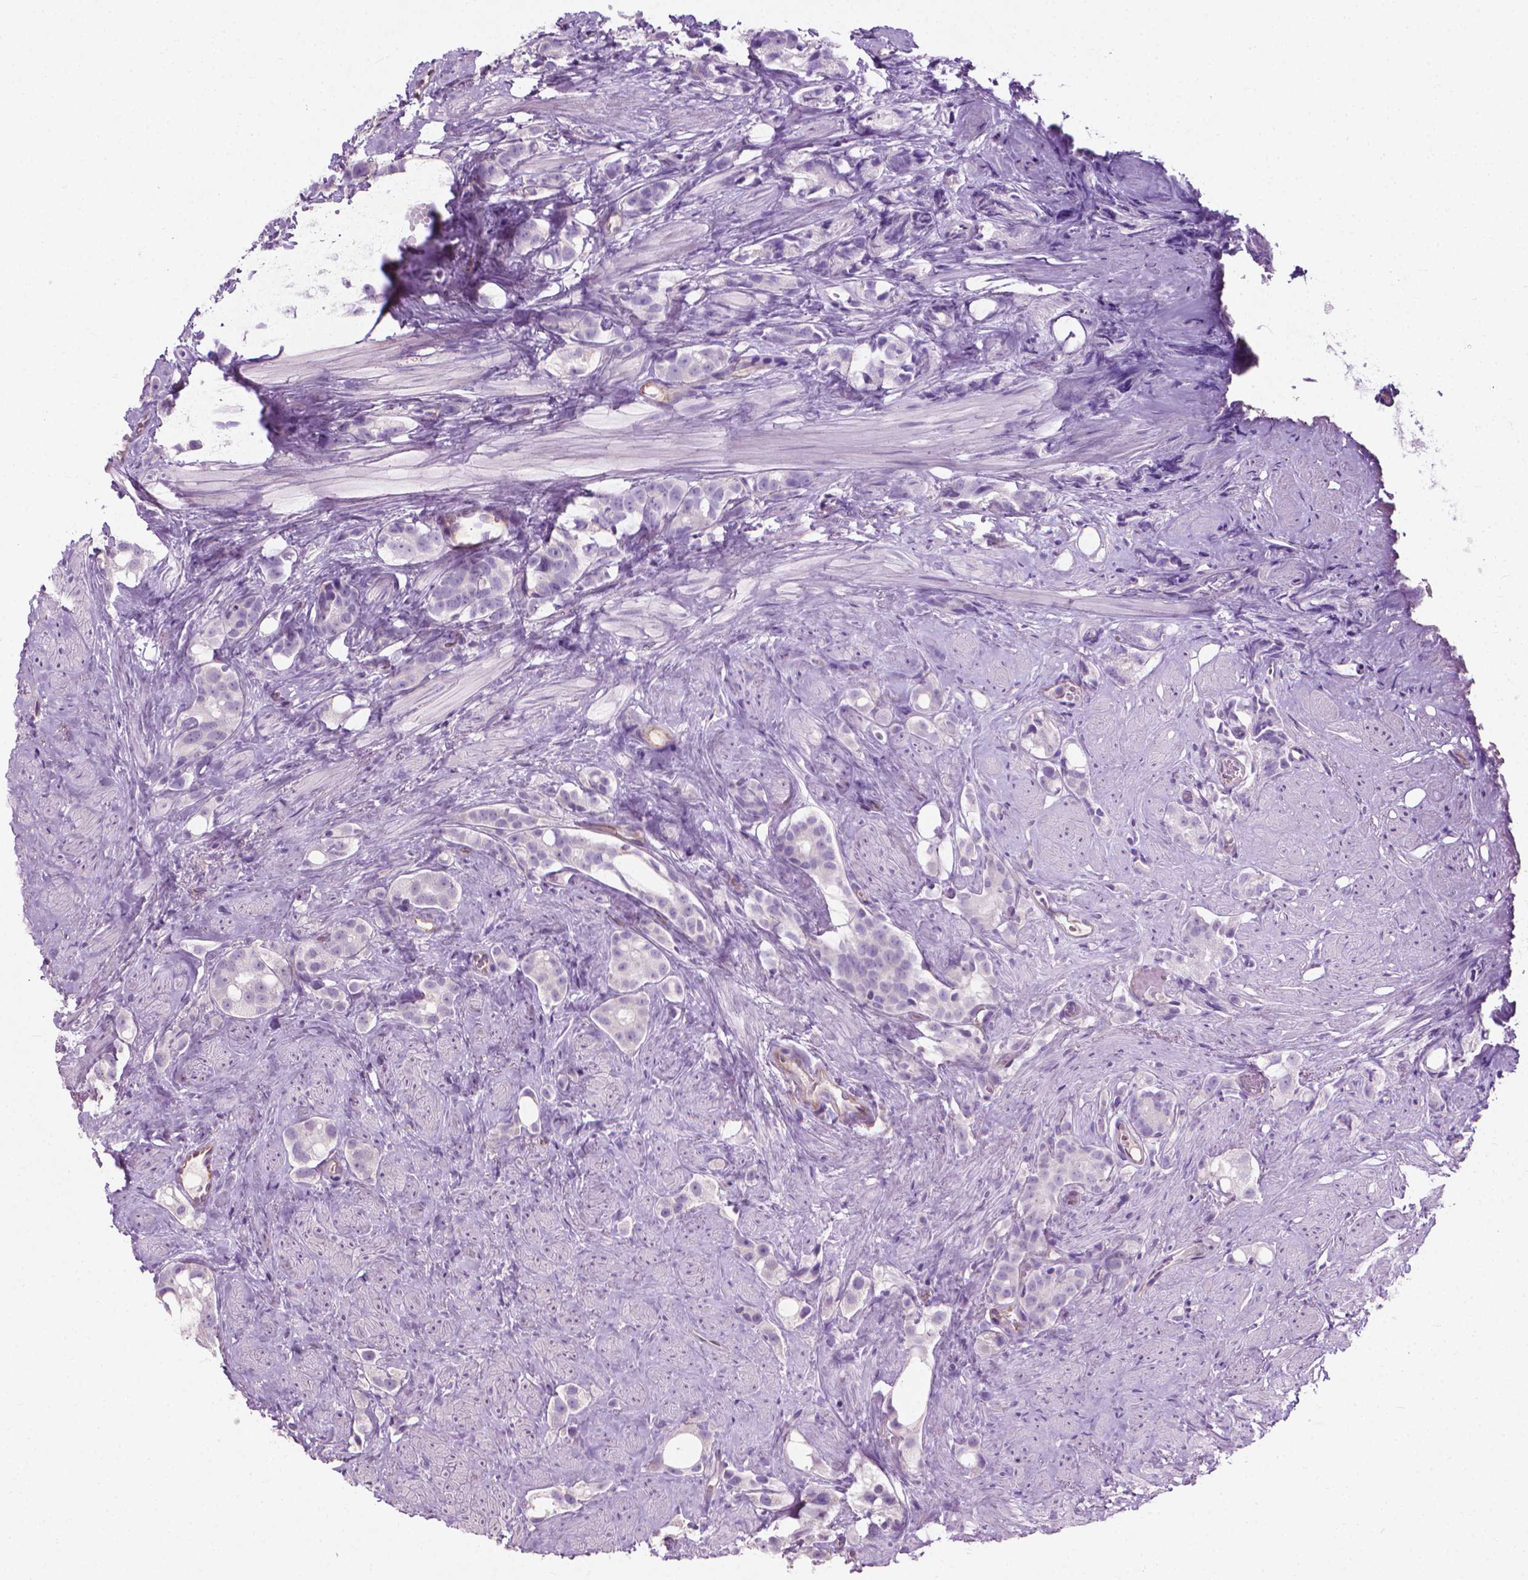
{"staining": {"intensity": "negative", "quantity": "none", "location": "none"}, "tissue": "prostate cancer", "cell_type": "Tumor cells", "image_type": "cancer", "snomed": [{"axis": "morphology", "description": "Adenocarcinoma, High grade"}, {"axis": "topography", "description": "Prostate"}], "caption": "The IHC histopathology image has no significant expression in tumor cells of prostate cancer (high-grade adenocarcinoma) tissue. Brightfield microscopy of immunohistochemistry (IHC) stained with DAB (3,3'-diaminobenzidine) (brown) and hematoxylin (blue), captured at high magnification.", "gene": "KRT73", "patient": {"sex": "male", "age": 75}}